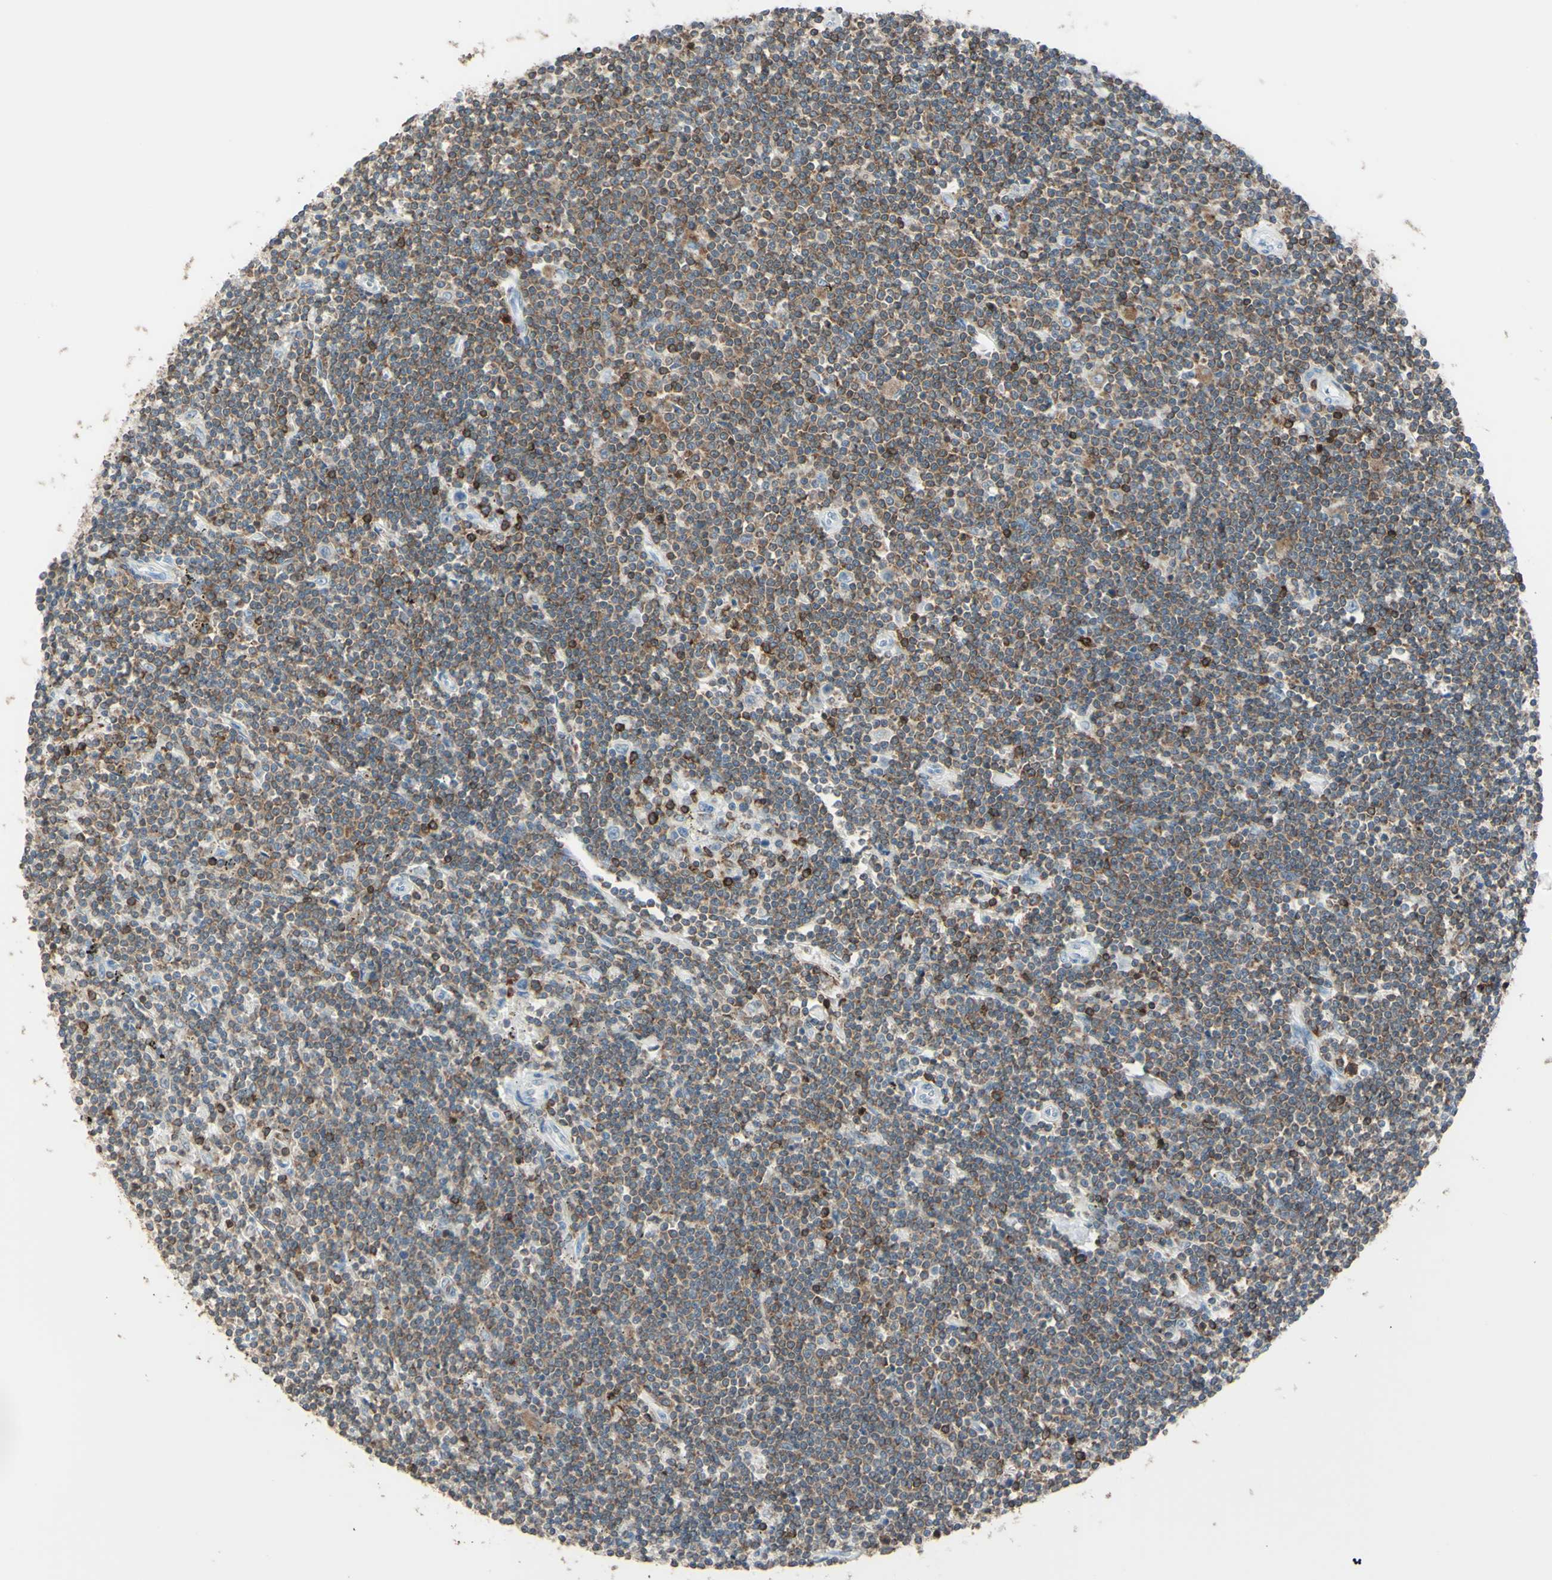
{"staining": {"intensity": "strong", "quantity": "<25%", "location": "cytoplasmic/membranous"}, "tissue": "lymphoma", "cell_type": "Tumor cells", "image_type": "cancer", "snomed": [{"axis": "morphology", "description": "Malignant lymphoma, non-Hodgkin's type, Low grade"}, {"axis": "topography", "description": "Spleen"}], "caption": "Immunohistochemical staining of human lymphoma shows strong cytoplasmic/membranous protein staining in approximately <25% of tumor cells. The protein is stained brown, and the nuclei are stained in blue (DAB IHC with brightfield microscopy, high magnification).", "gene": "PSTPIP1", "patient": {"sex": "male", "age": 76}}